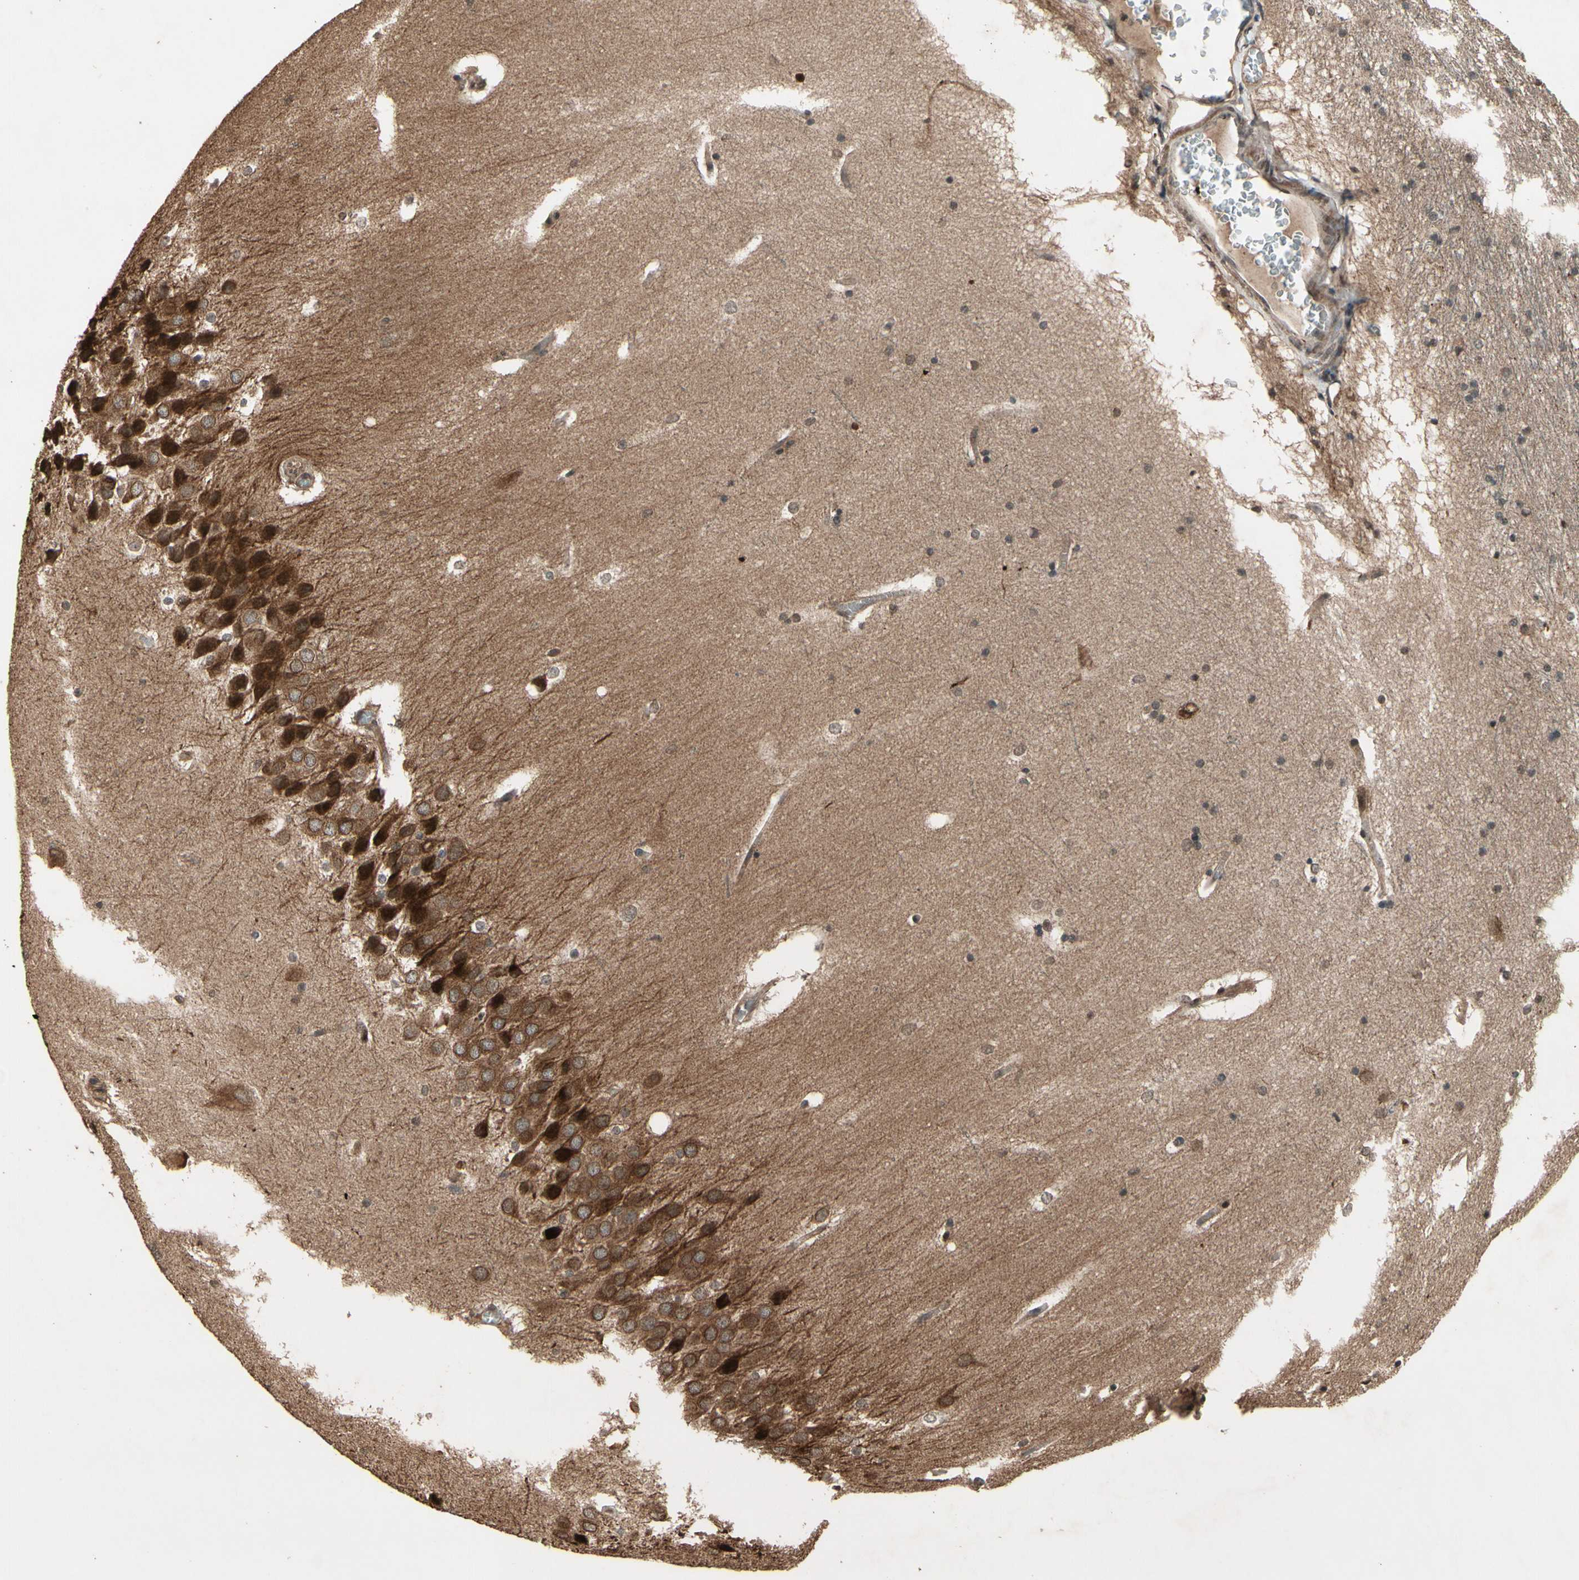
{"staining": {"intensity": "negative", "quantity": "none", "location": "none"}, "tissue": "hippocampus", "cell_type": "Glial cells", "image_type": "normal", "snomed": [{"axis": "morphology", "description": "Normal tissue, NOS"}, {"axis": "topography", "description": "Hippocampus"}], "caption": "The image displays no significant staining in glial cells of hippocampus.", "gene": "CSF1R", "patient": {"sex": "female", "age": 19}}